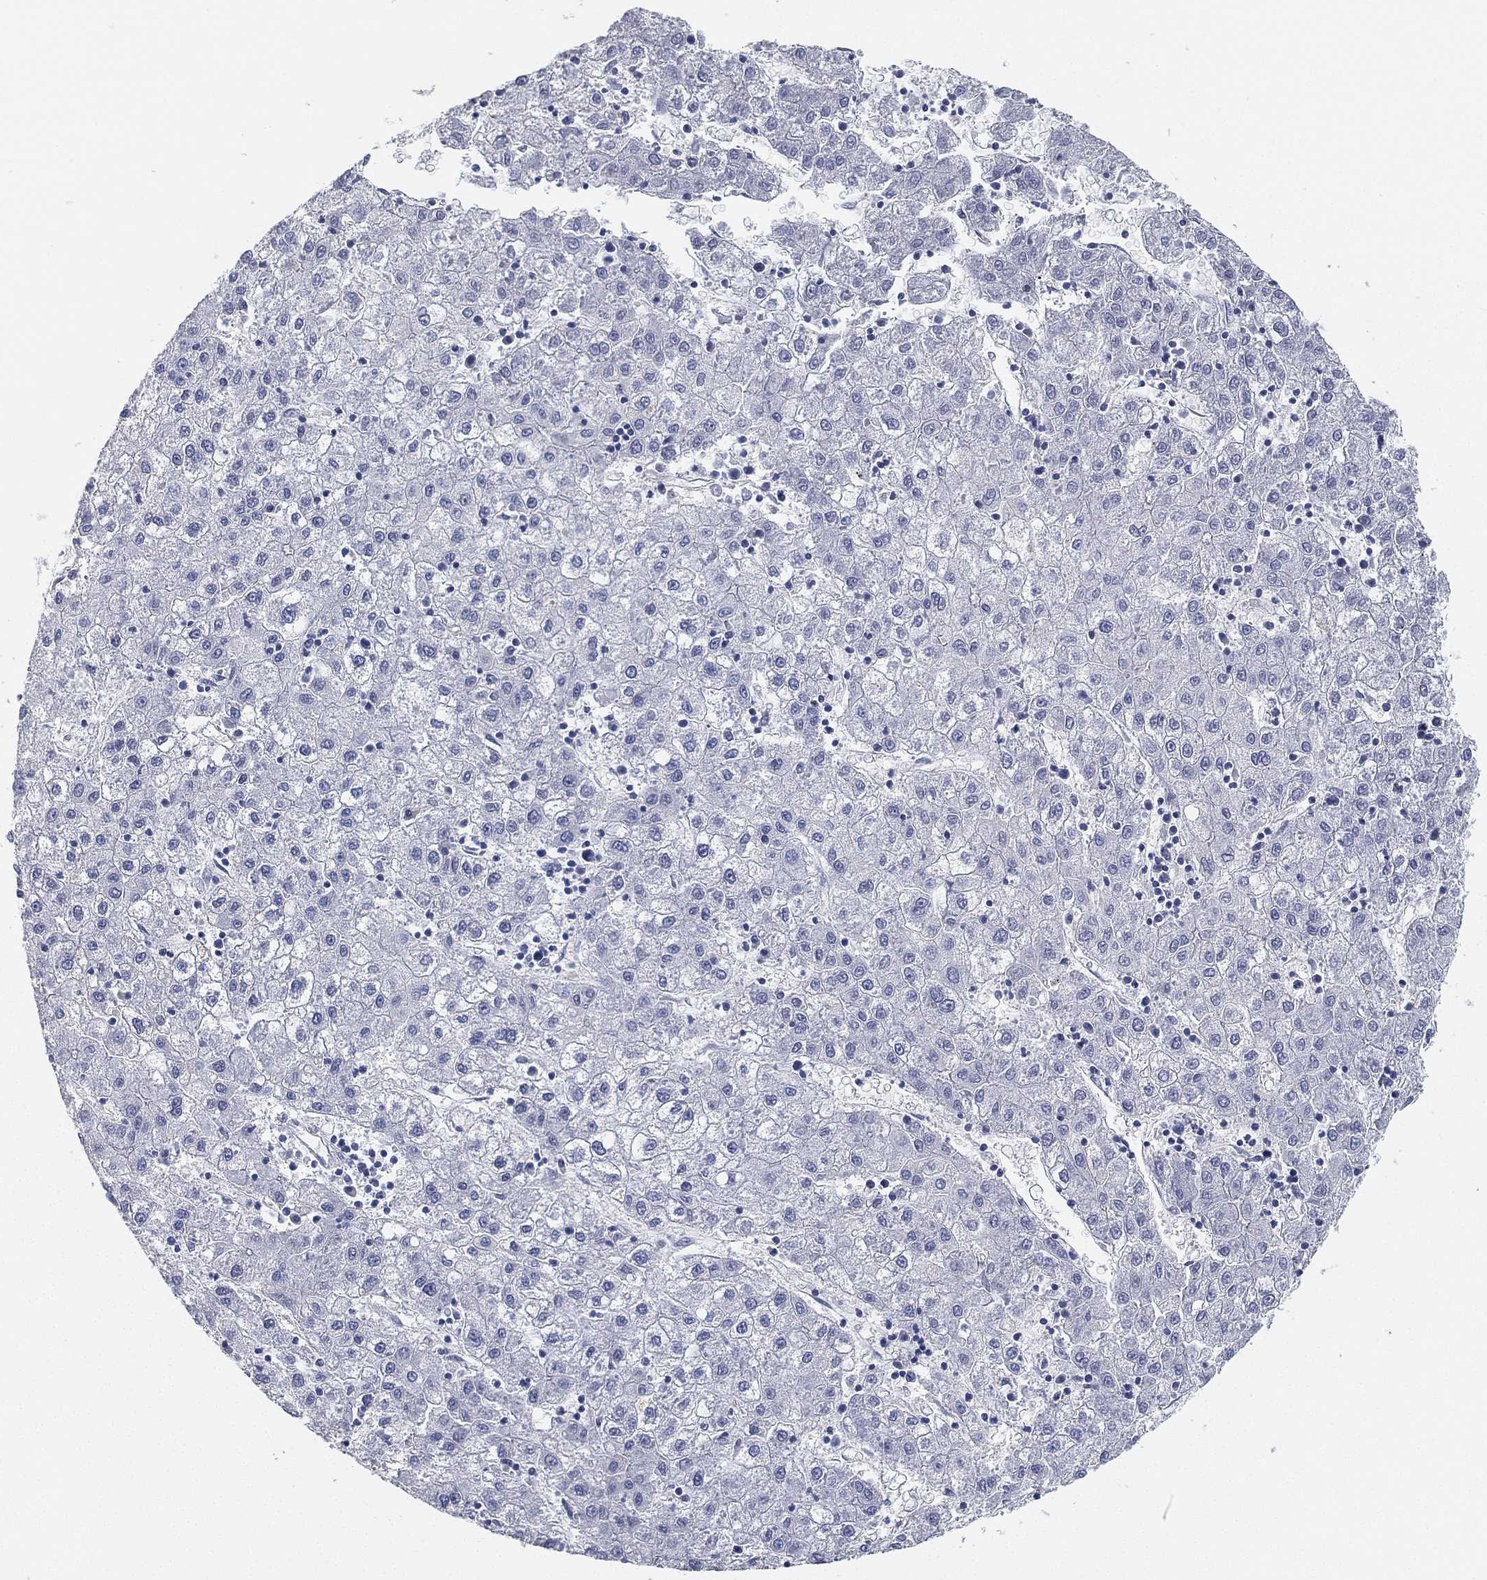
{"staining": {"intensity": "negative", "quantity": "none", "location": "none"}, "tissue": "liver cancer", "cell_type": "Tumor cells", "image_type": "cancer", "snomed": [{"axis": "morphology", "description": "Carcinoma, Hepatocellular, NOS"}, {"axis": "topography", "description": "Liver"}], "caption": "A histopathology image of liver cancer stained for a protein exhibits no brown staining in tumor cells. The staining was performed using DAB (3,3'-diaminobenzidine) to visualize the protein expression in brown, while the nuclei were stained in blue with hematoxylin (Magnification: 20x).", "gene": "GPR61", "patient": {"sex": "male", "age": 72}}